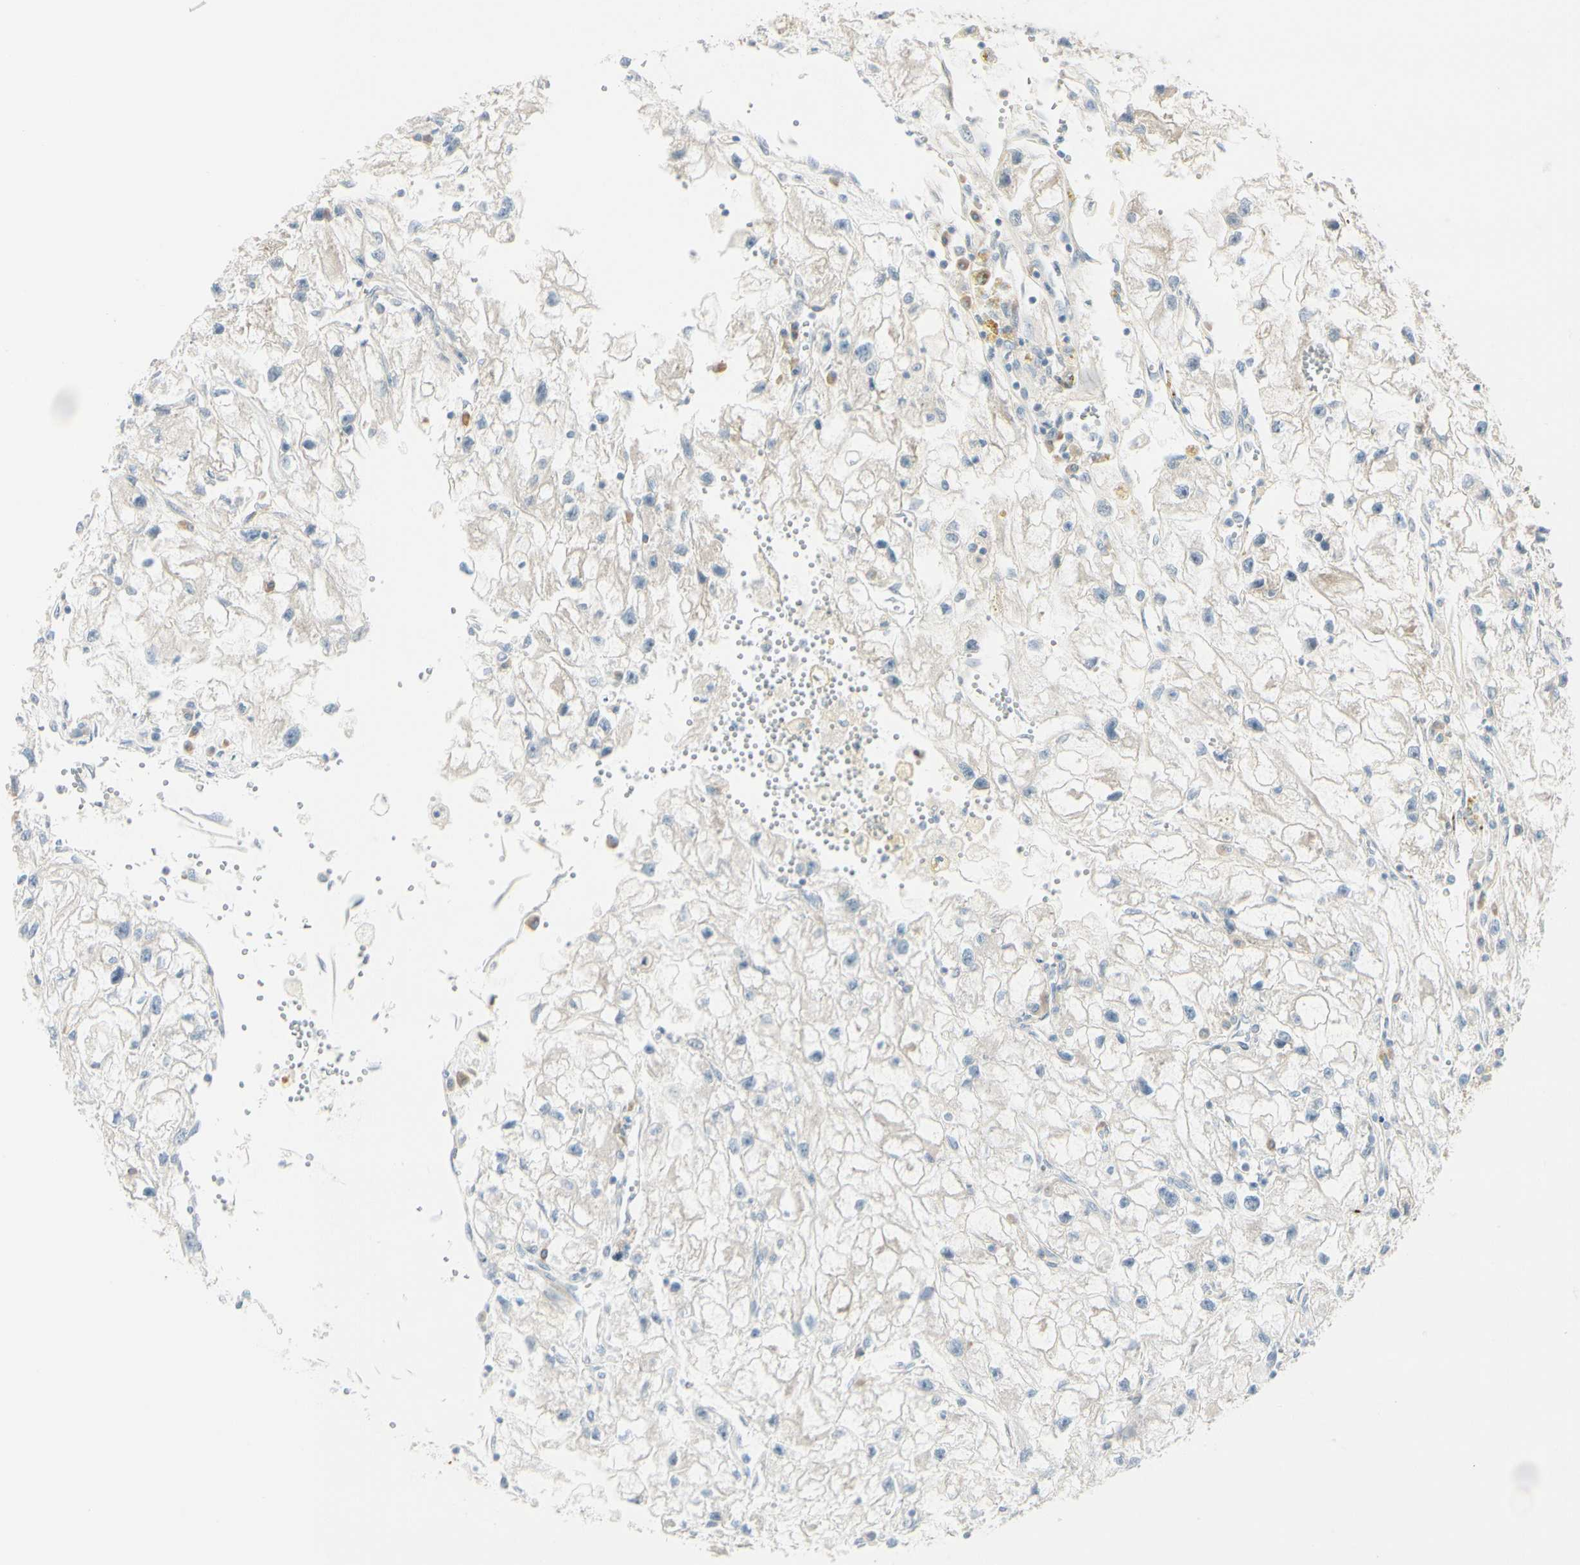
{"staining": {"intensity": "negative", "quantity": "none", "location": "none"}, "tissue": "renal cancer", "cell_type": "Tumor cells", "image_type": "cancer", "snomed": [{"axis": "morphology", "description": "Adenocarcinoma, NOS"}, {"axis": "topography", "description": "Kidney"}], "caption": "Micrograph shows no significant protein staining in tumor cells of adenocarcinoma (renal).", "gene": "GALNT5", "patient": {"sex": "female", "age": 70}}